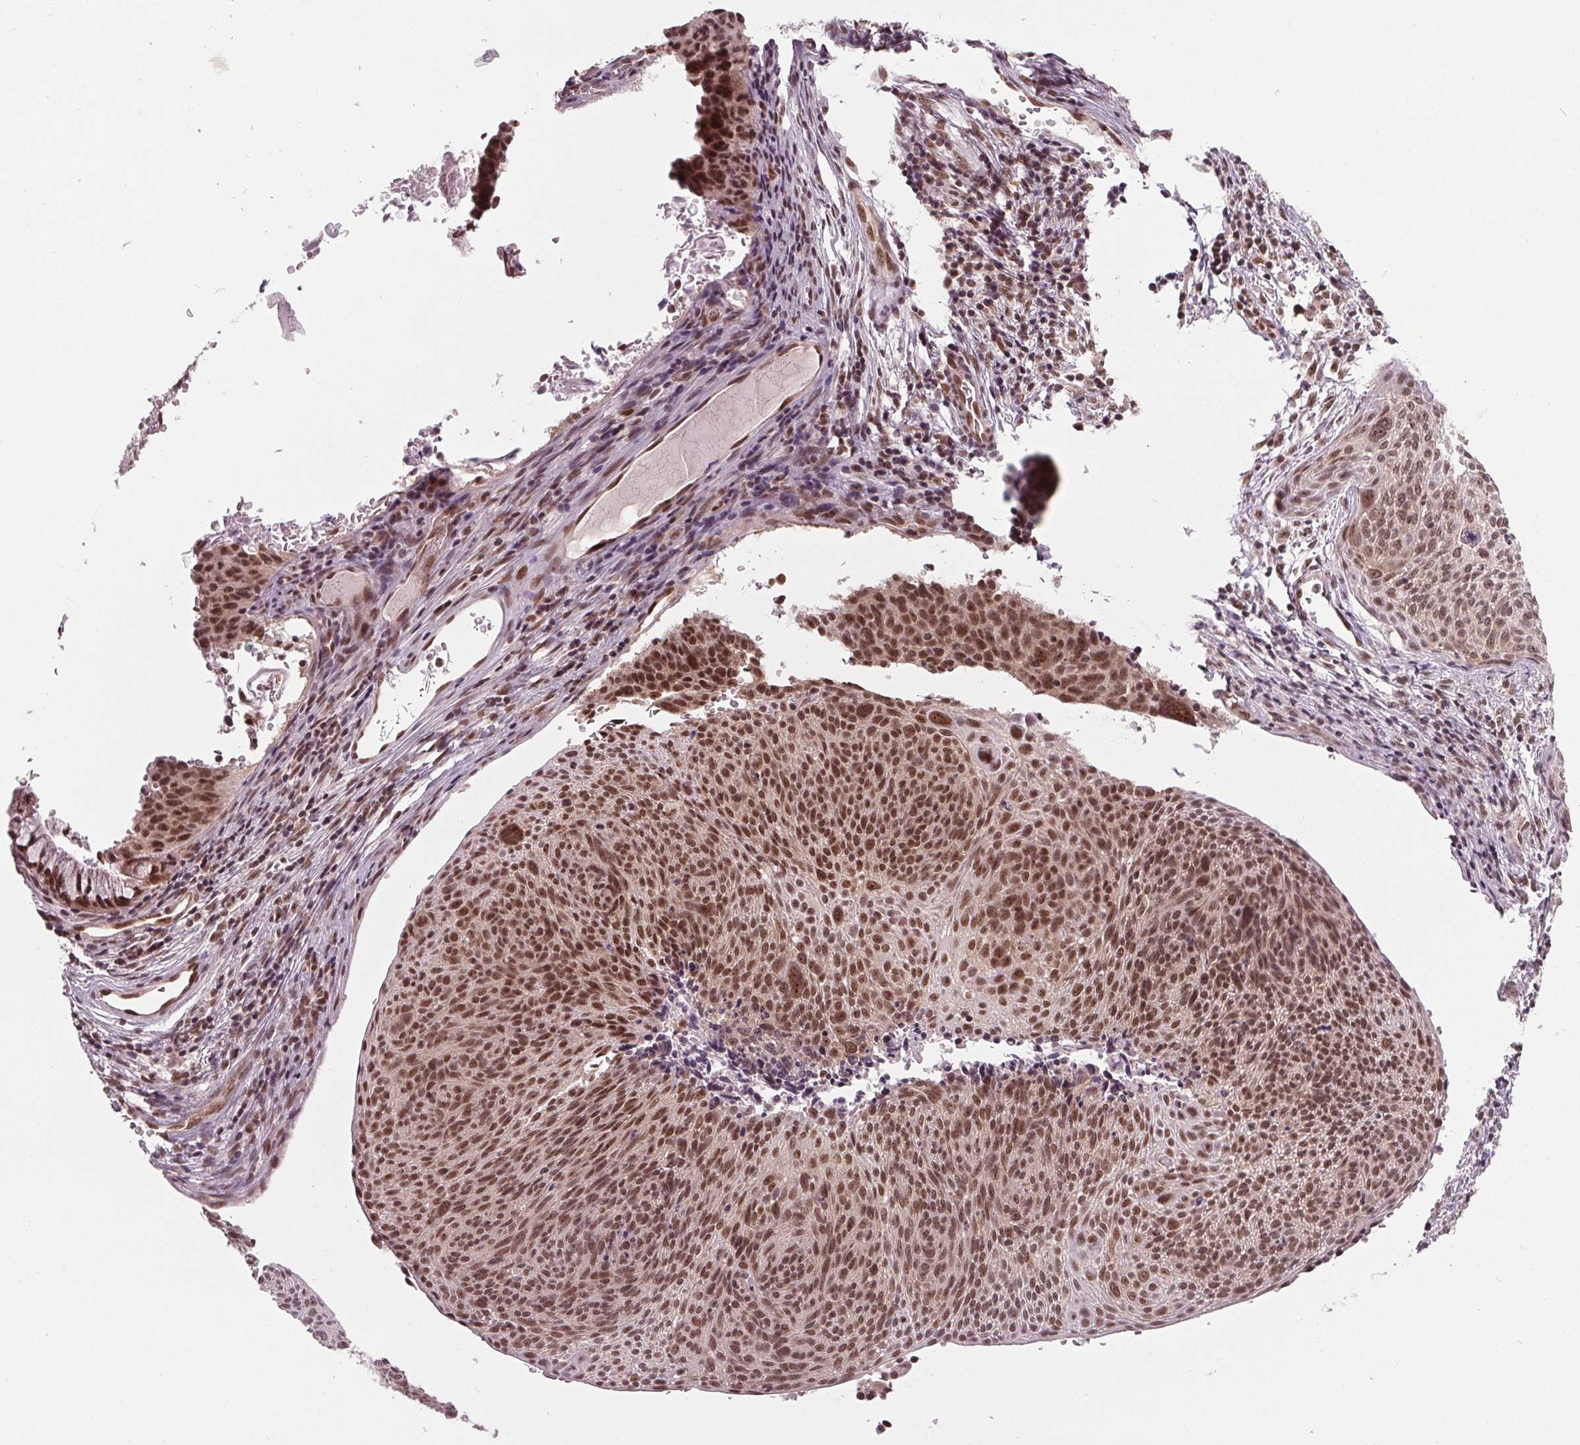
{"staining": {"intensity": "moderate", "quantity": ">75%", "location": "nuclear"}, "tissue": "cervical cancer", "cell_type": "Tumor cells", "image_type": "cancer", "snomed": [{"axis": "morphology", "description": "Squamous cell carcinoma, NOS"}, {"axis": "topography", "description": "Cervix"}], "caption": "This photomicrograph displays cervical cancer (squamous cell carcinoma) stained with immunohistochemistry to label a protein in brown. The nuclear of tumor cells show moderate positivity for the protein. Nuclei are counter-stained blue.", "gene": "DDX41", "patient": {"sex": "female", "age": 49}}